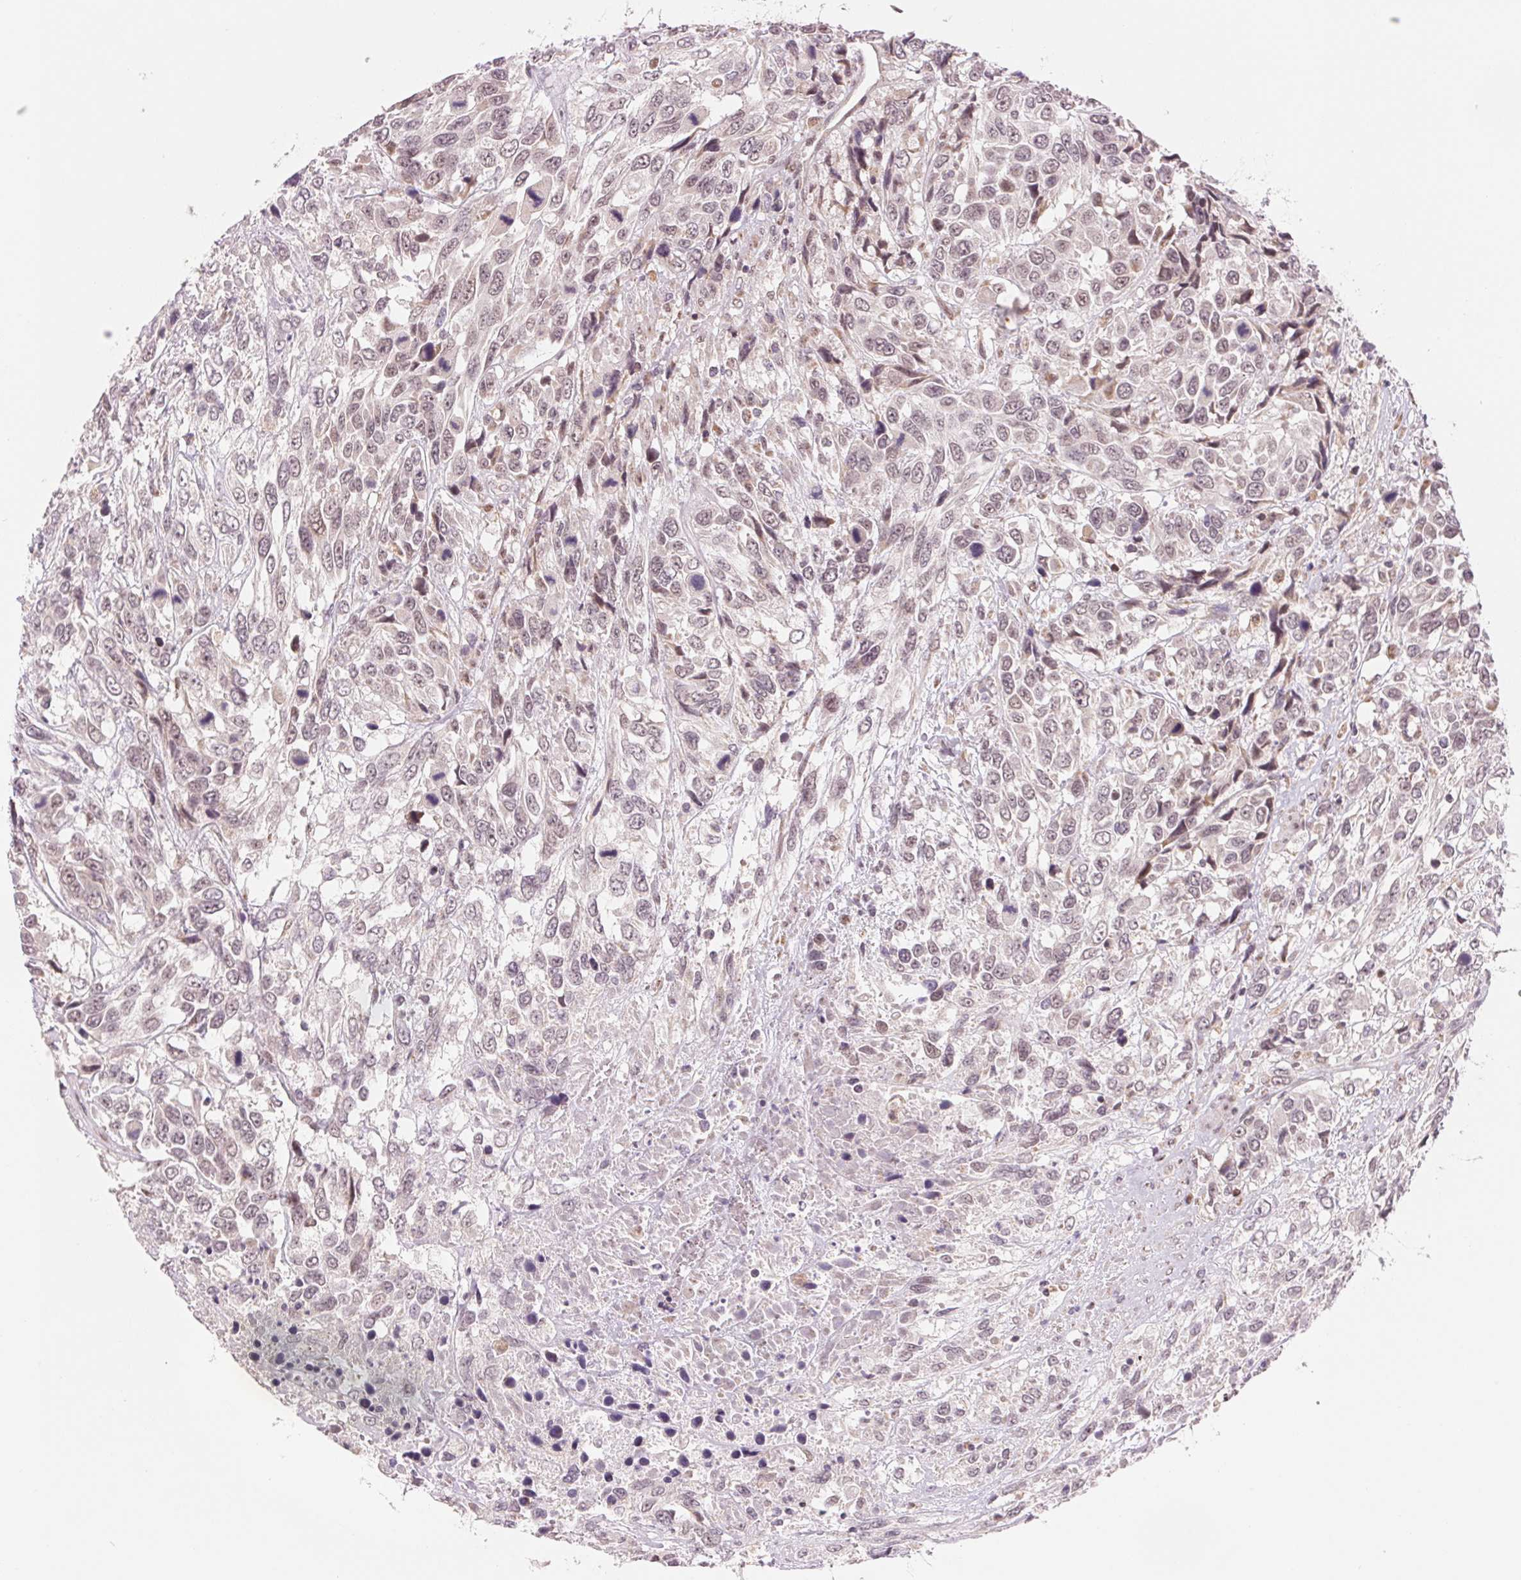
{"staining": {"intensity": "weak", "quantity": "<25%", "location": "cytoplasmic/membranous,nuclear"}, "tissue": "urothelial cancer", "cell_type": "Tumor cells", "image_type": "cancer", "snomed": [{"axis": "morphology", "description": "Urothelial carcinoma, High grade"}, {"axis": "topography", "description": "Urinary bladder"}], "caption": "This micrograph is of urothelial carcinoma (high-grade) stained with IHC to label a protein in brown with the nuclei are counter-stained blue. There is no staining in tumor cells.", "gene": "ARHGAP32", "patient": {"sex": "female", "age": 70}}